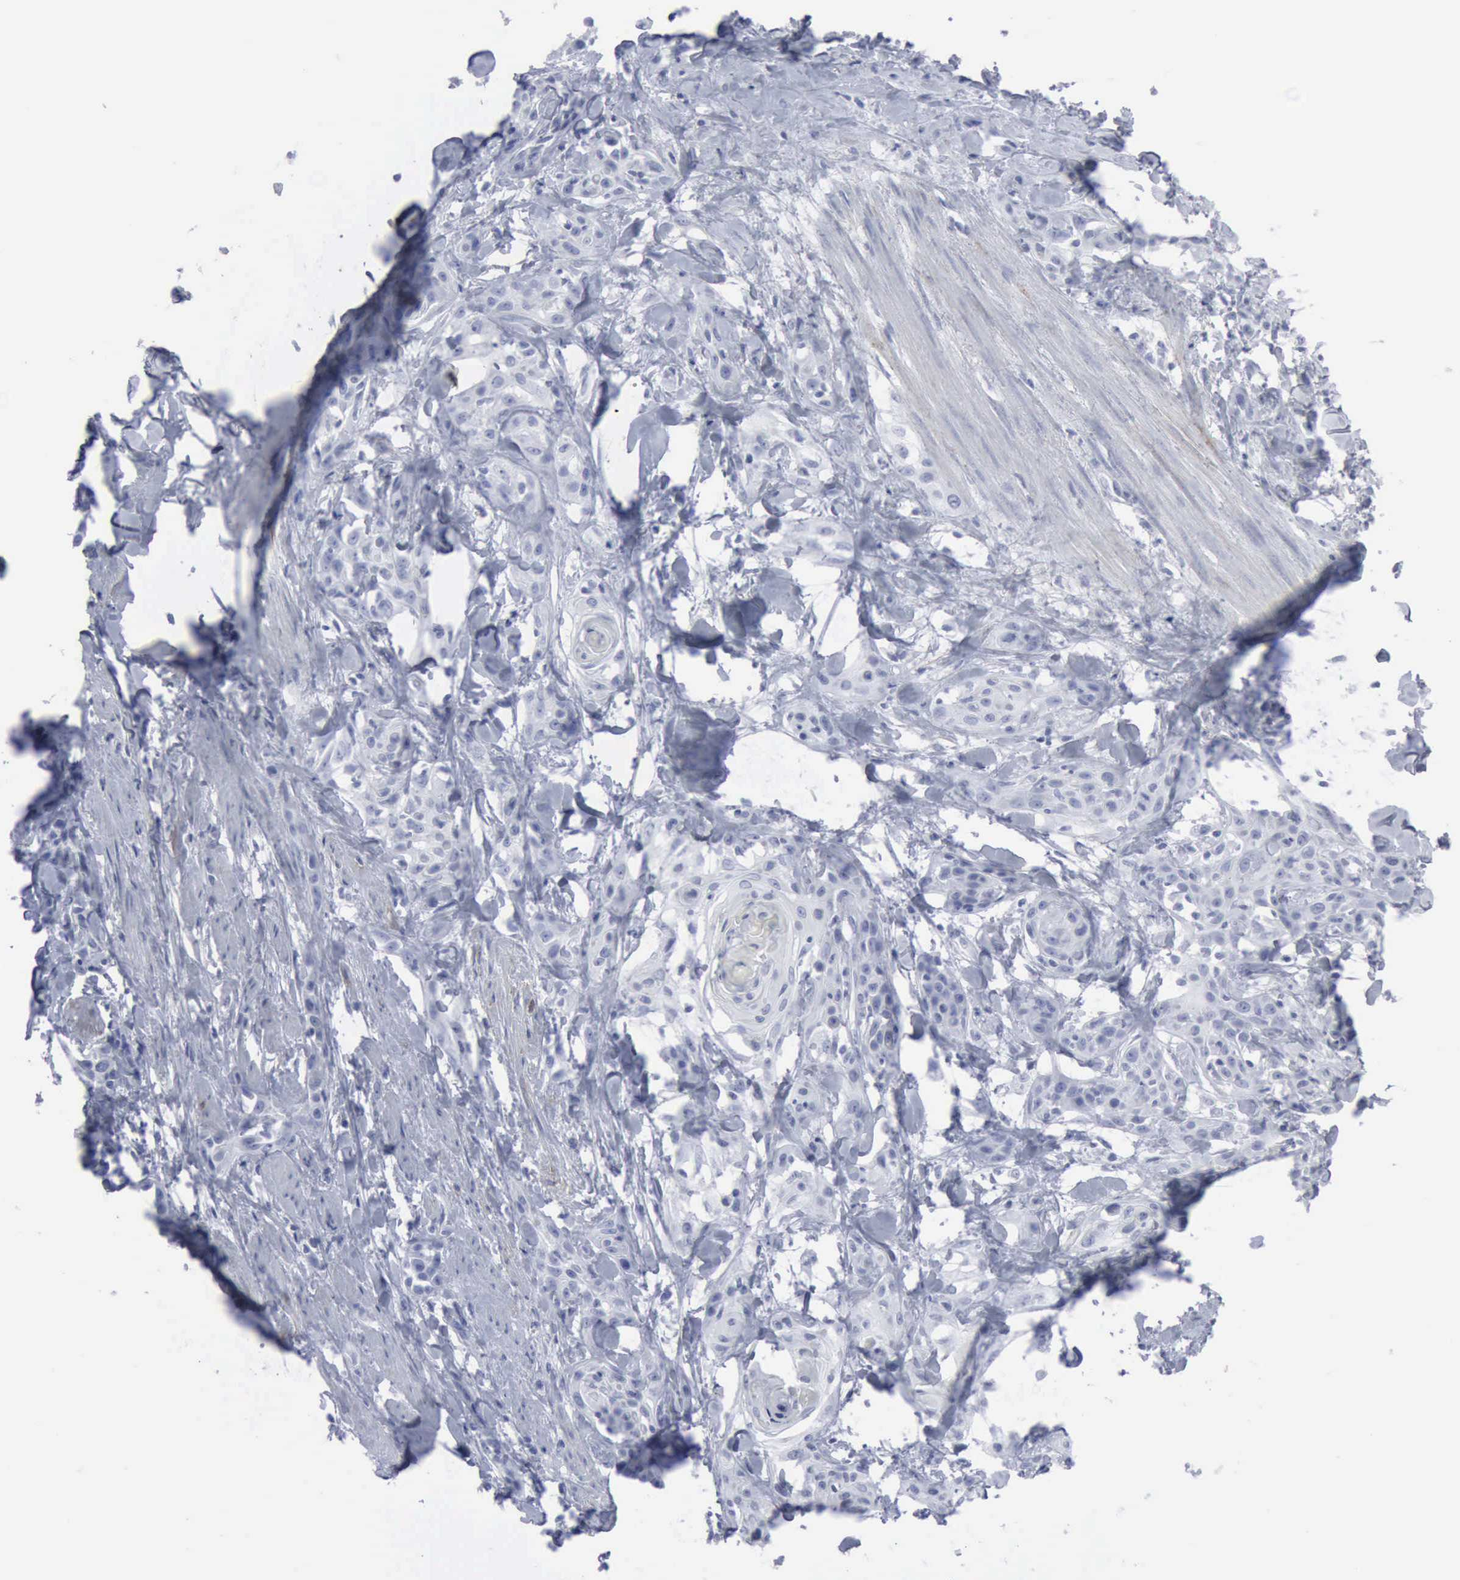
{"staining": {"intensity": "negative", "quantity": "none", "location": "none"}, "tissue": "skin cancer", "cell_type": "Tumor cells", "image_type": "cancer", "snomed": [{"axis": "morphology", "description": "Squamous cell carcinoma, NOS"}, {"axis": "topography", "description": "Skin"}, {"axis": "topography", "description": "Anal"}], "caption": "This is an immunohistochemistry histopathology image of human skin cancer. There is no positivity in tumor cells.", "gene": "VCAM1", "patient": {"sex": "male", "age": 64}}